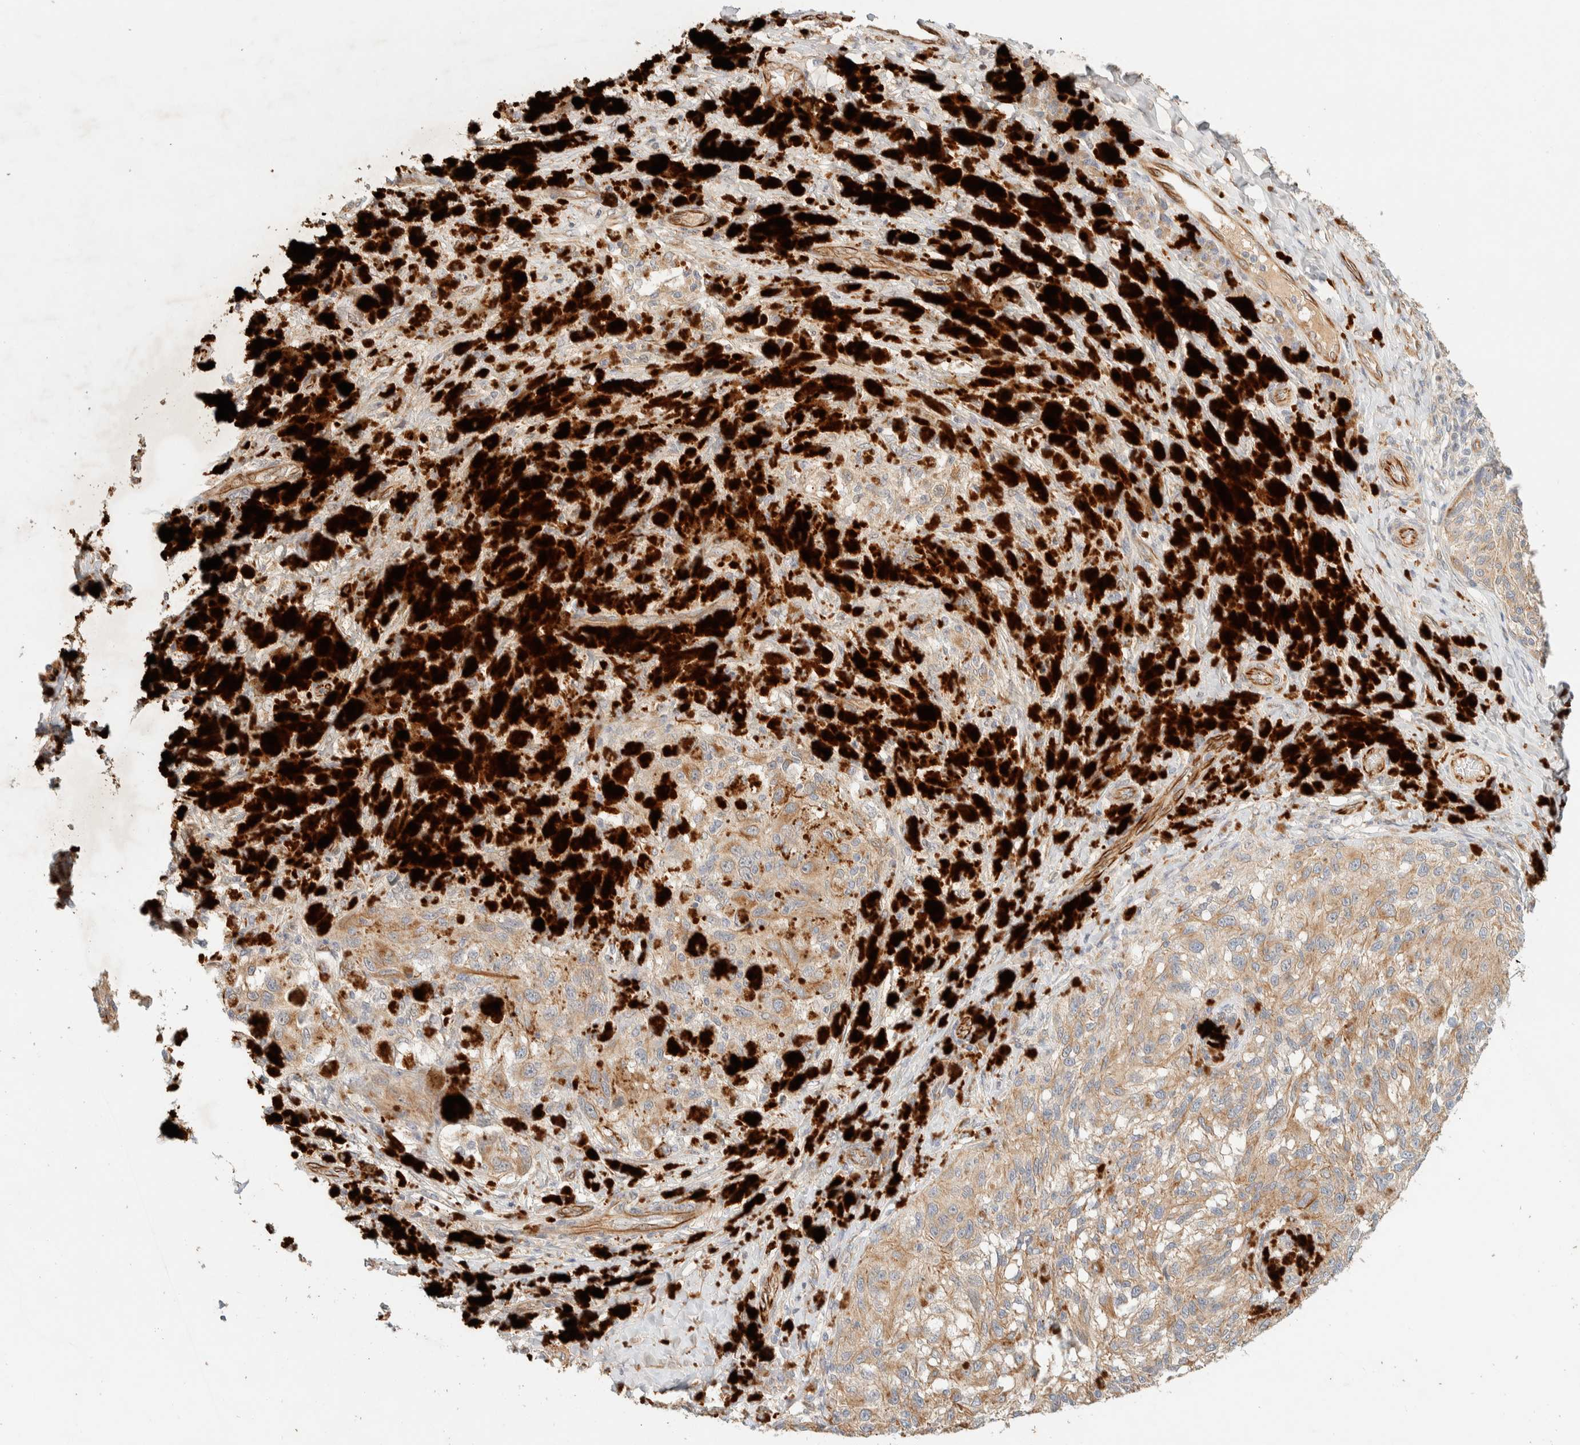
{"staining": {"intensity": "weak", "quantity": ">75%", "location": "cytoplasmic/membranous"}, "tissue": "melanoma", "cell_type": "Tumor cells", "image_type": "cancer", "snomed": [{"axis": "morphology", "description": "Malignant melanoma, NOS"}, {"axis": "topography", "description": "Skin"}], "caption": "Weak cytoplasmic/membranous protein expression is present in about >75% of tumor cells in malignant melanoma.", "gene": "FAT1", "patient": {"sex": "female", "age": 73}}